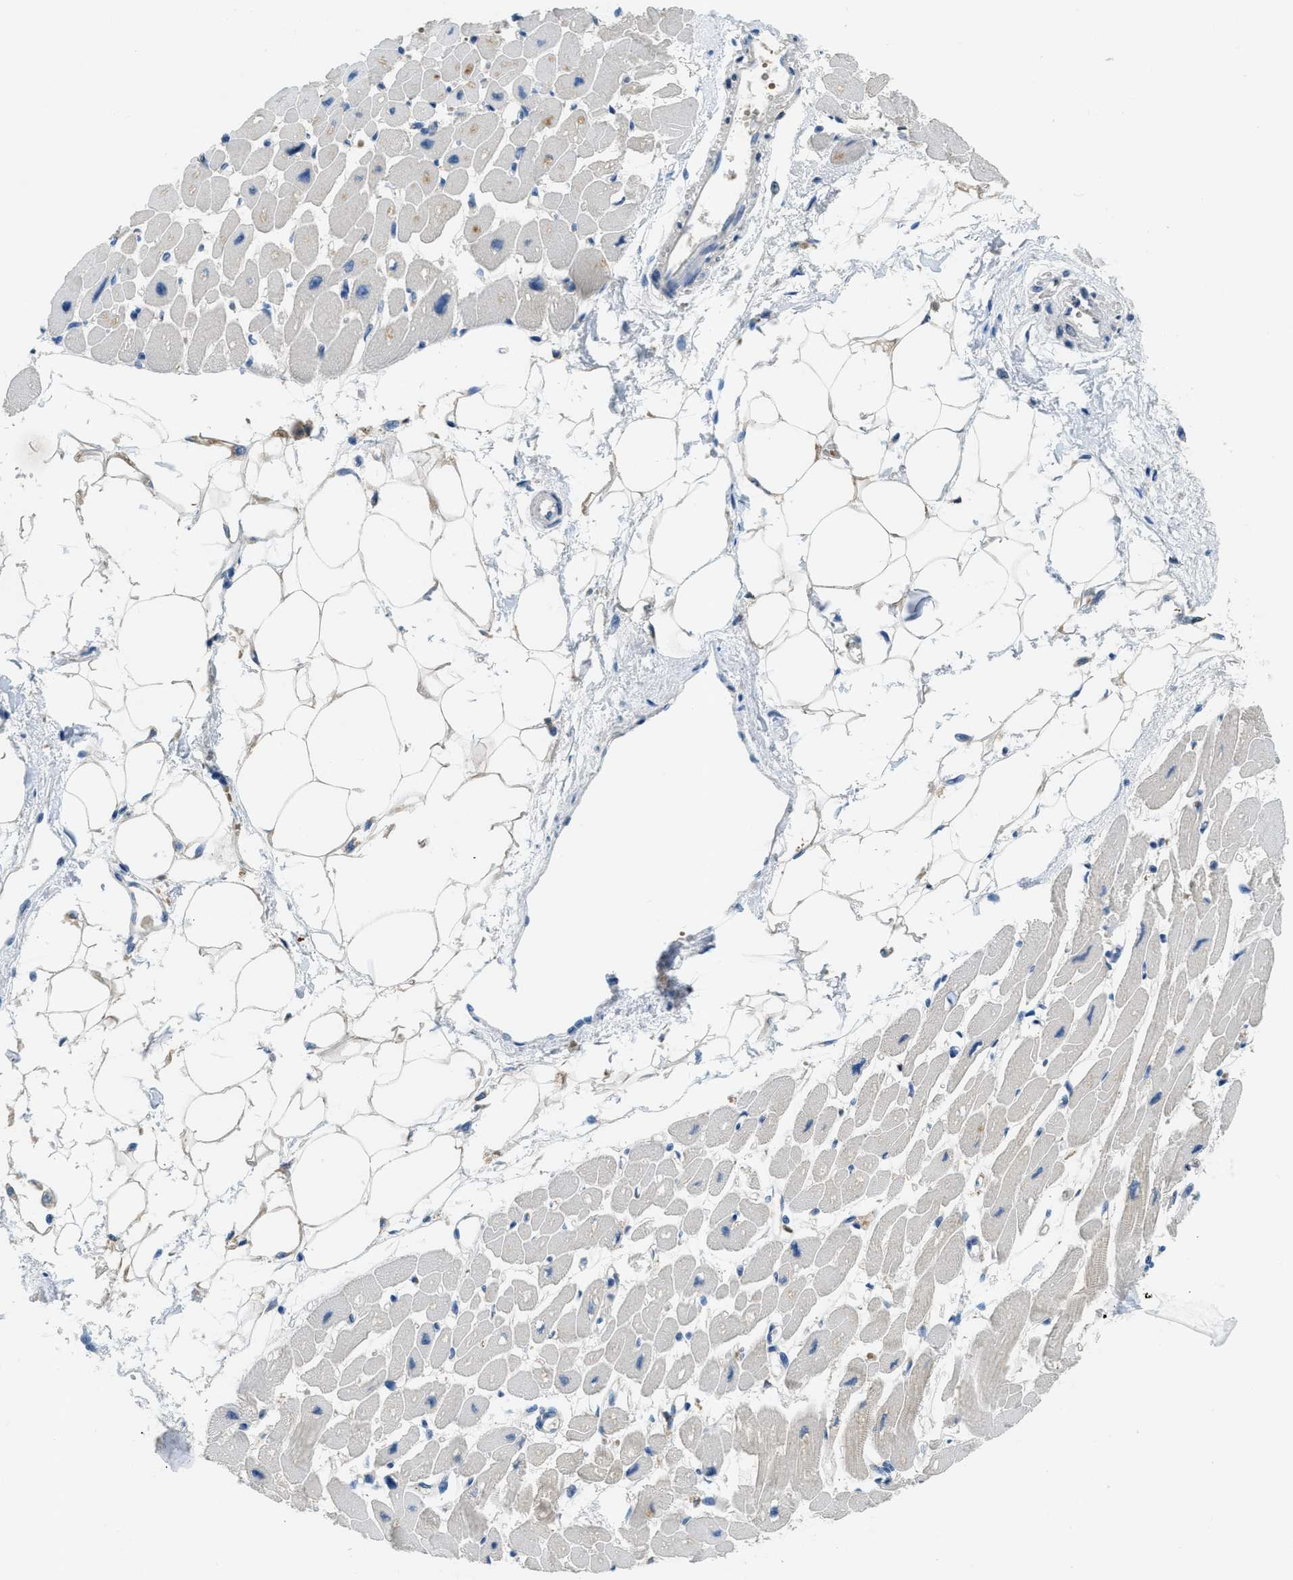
{"staining": {"intensity": "weak", "quantity": "25%-75%", "location": "cytoplasmic/membranous"}, "tissue": "heart muscle", "cell_type": "Cardiomyocytes", "image_type": "normal", "snomed": [{"axis": "morphology", "description": "Normal tissue, NOS"}, {"axis": "topography", "description": "Heart"}], "caption": "Heart muscle stained with a brown dye exhibits weak cytoplasmic/membranous positive positivity in approximately 25%-75% of cardiomyocytes.", "gene": "MPDU1", "patient": {"sex": "female", "age": 54}}